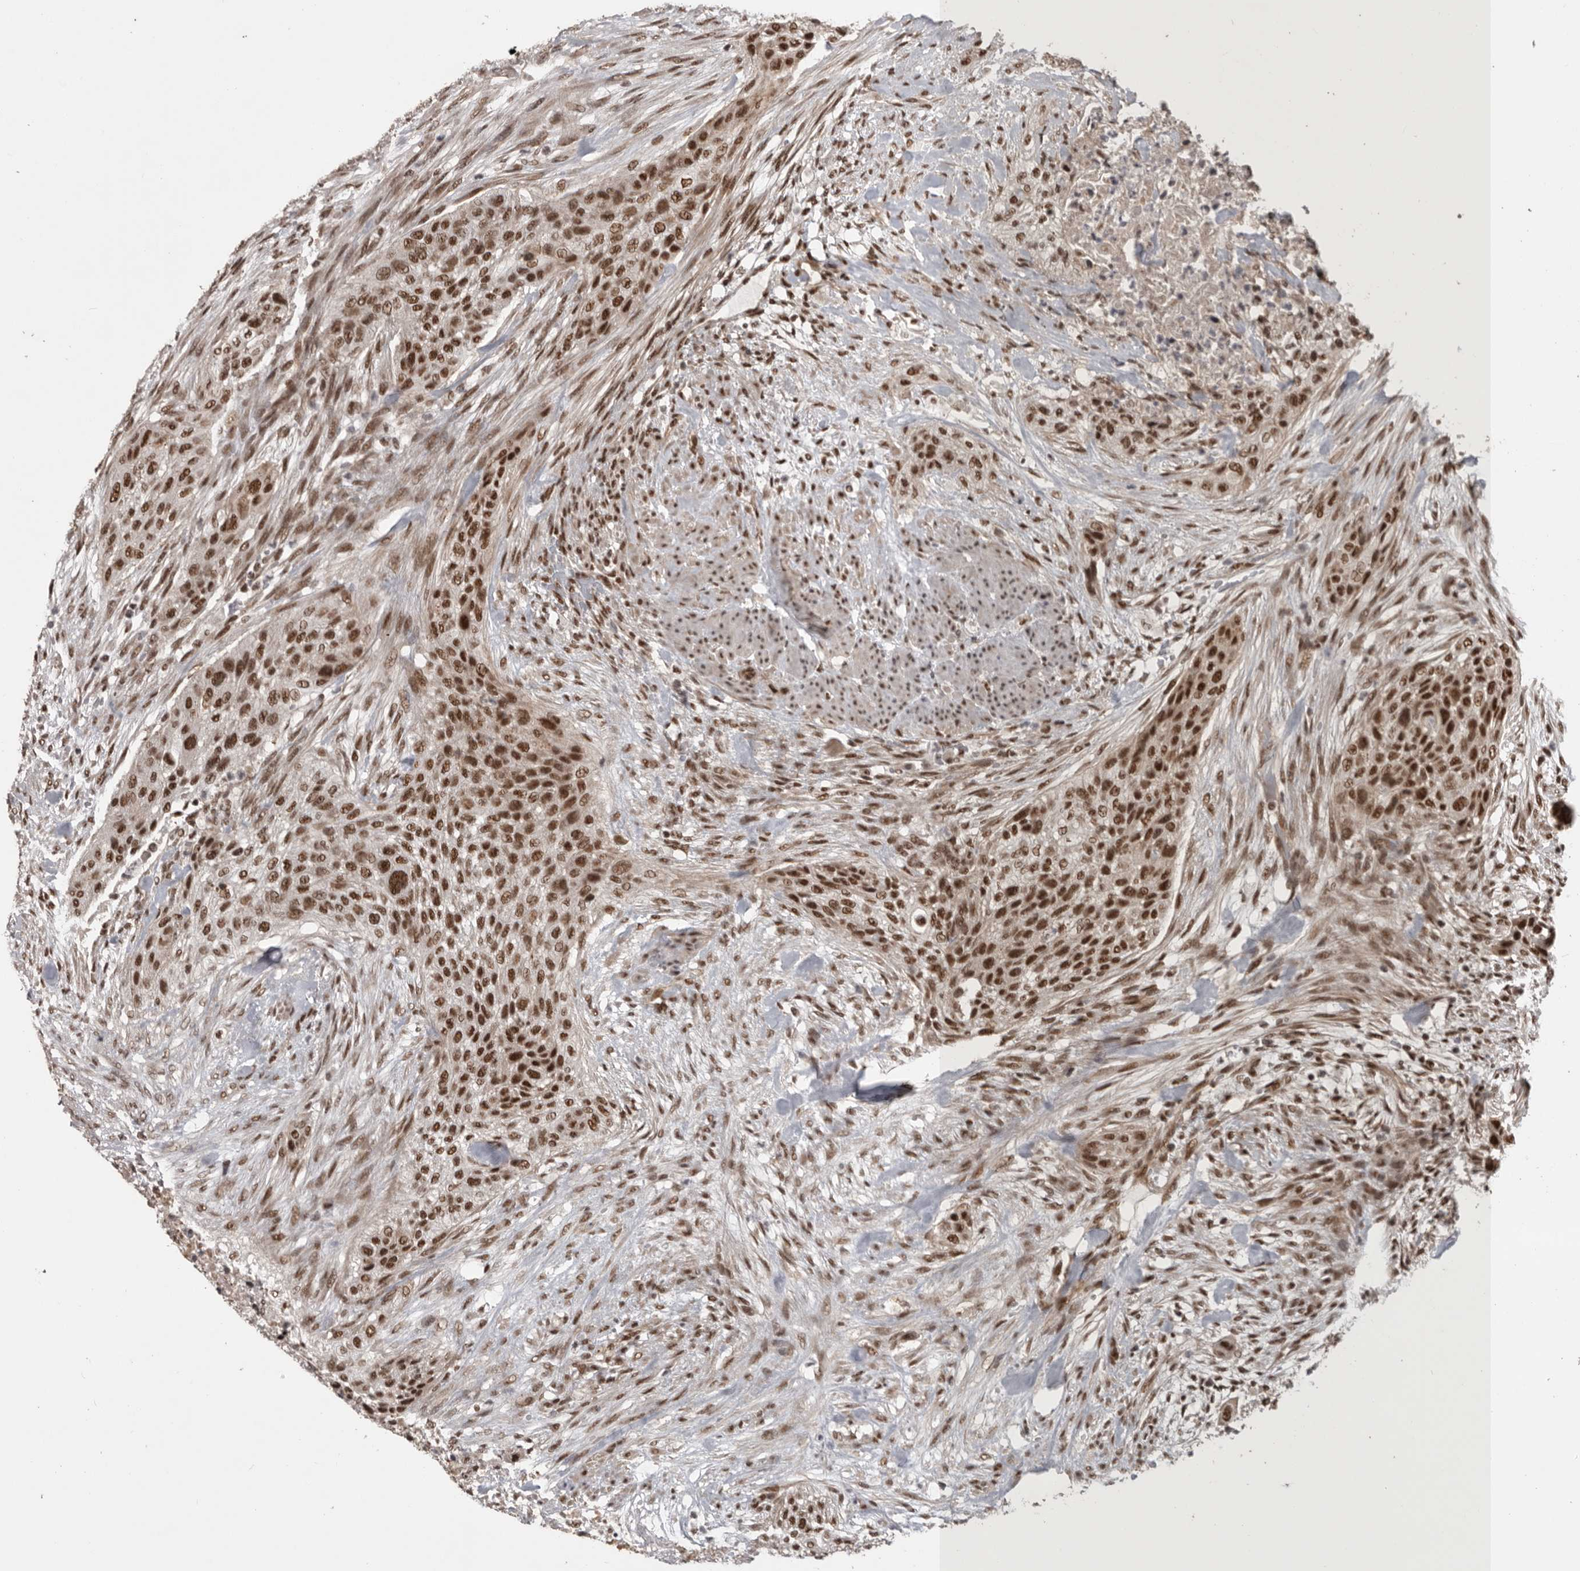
{"staining": {"intensity": "strong", "quantity": ">75%", "location": "nuclear"}, "tissue": "urothelial cancer", "cell_type": "Tumor cells", "image_type": "cancer", "snomed": [{"axis": "morphology", "description": "Urothelial carcinoma, High grade"}, {"axis": "topography", "description": "Urinary bladder"}], "caption": "Tumor cells reveal high levels of strong nuclear positivity in approximately >75% of cells in human urothelial cancer.", "gene": "CBLL1", "patient": {"sex": "male", "age": 35}}